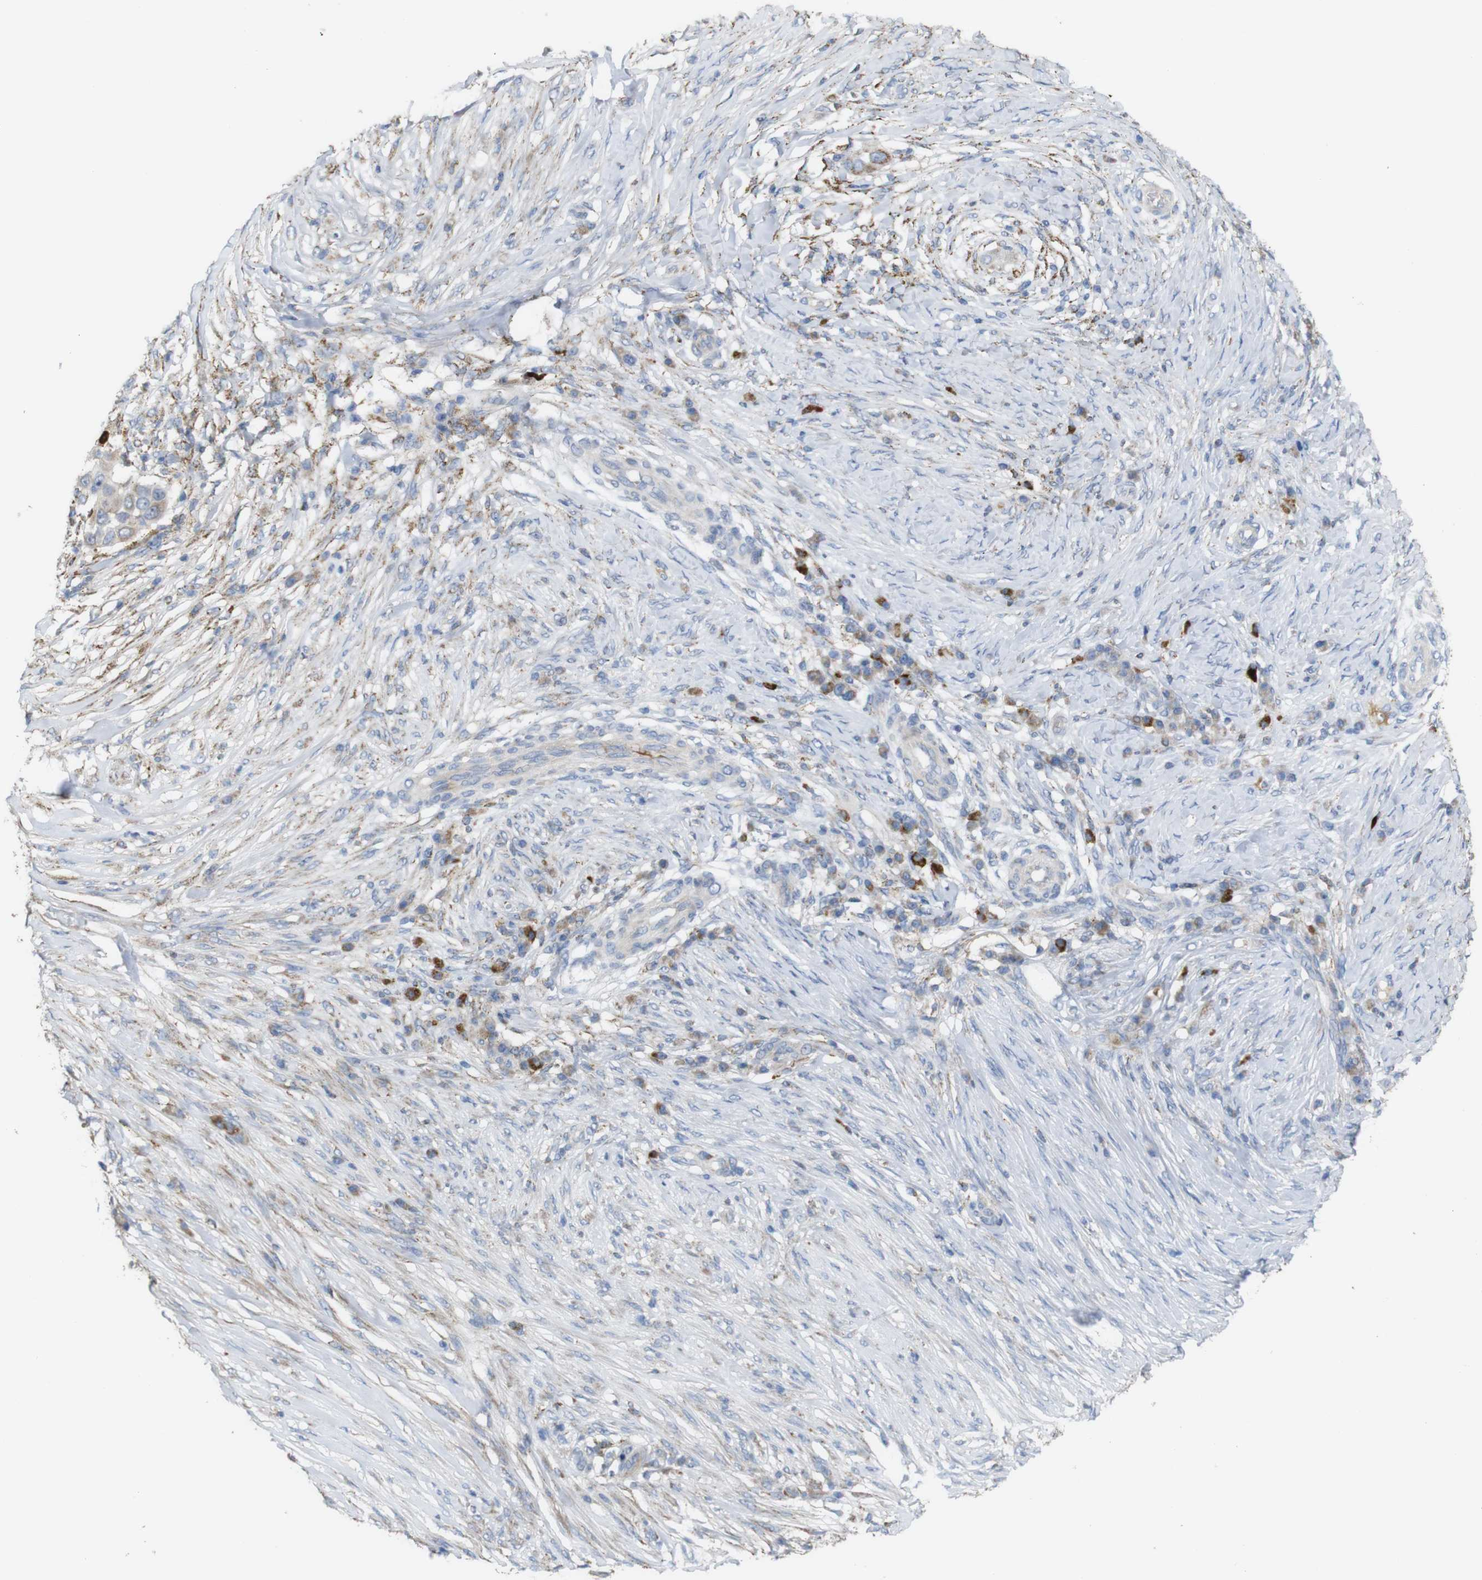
{"staining": {"intensity": "strong", "quantity": "<25%", "location": "cytoplasmic/membranous"}, "tissue": "skin cancer", "cell_type": "Tumor cells", "image_type": "cancer", "snomed": [{"axis": "morphology", "description": "Squamous cell carcinoma, NOS"}, {"axis": "topography", "description": "Skin"}], "caption": "DAB (3,3'-diaminobenzidine) immunohistochemical staining of human skin cancer (squamous cell carcinoma) reveals strong cytoplasmic/membranous protein staining in about <25% of tumor cells.", "gene": "PTPRR", "patient": {"sex": "female", "age": 44}}